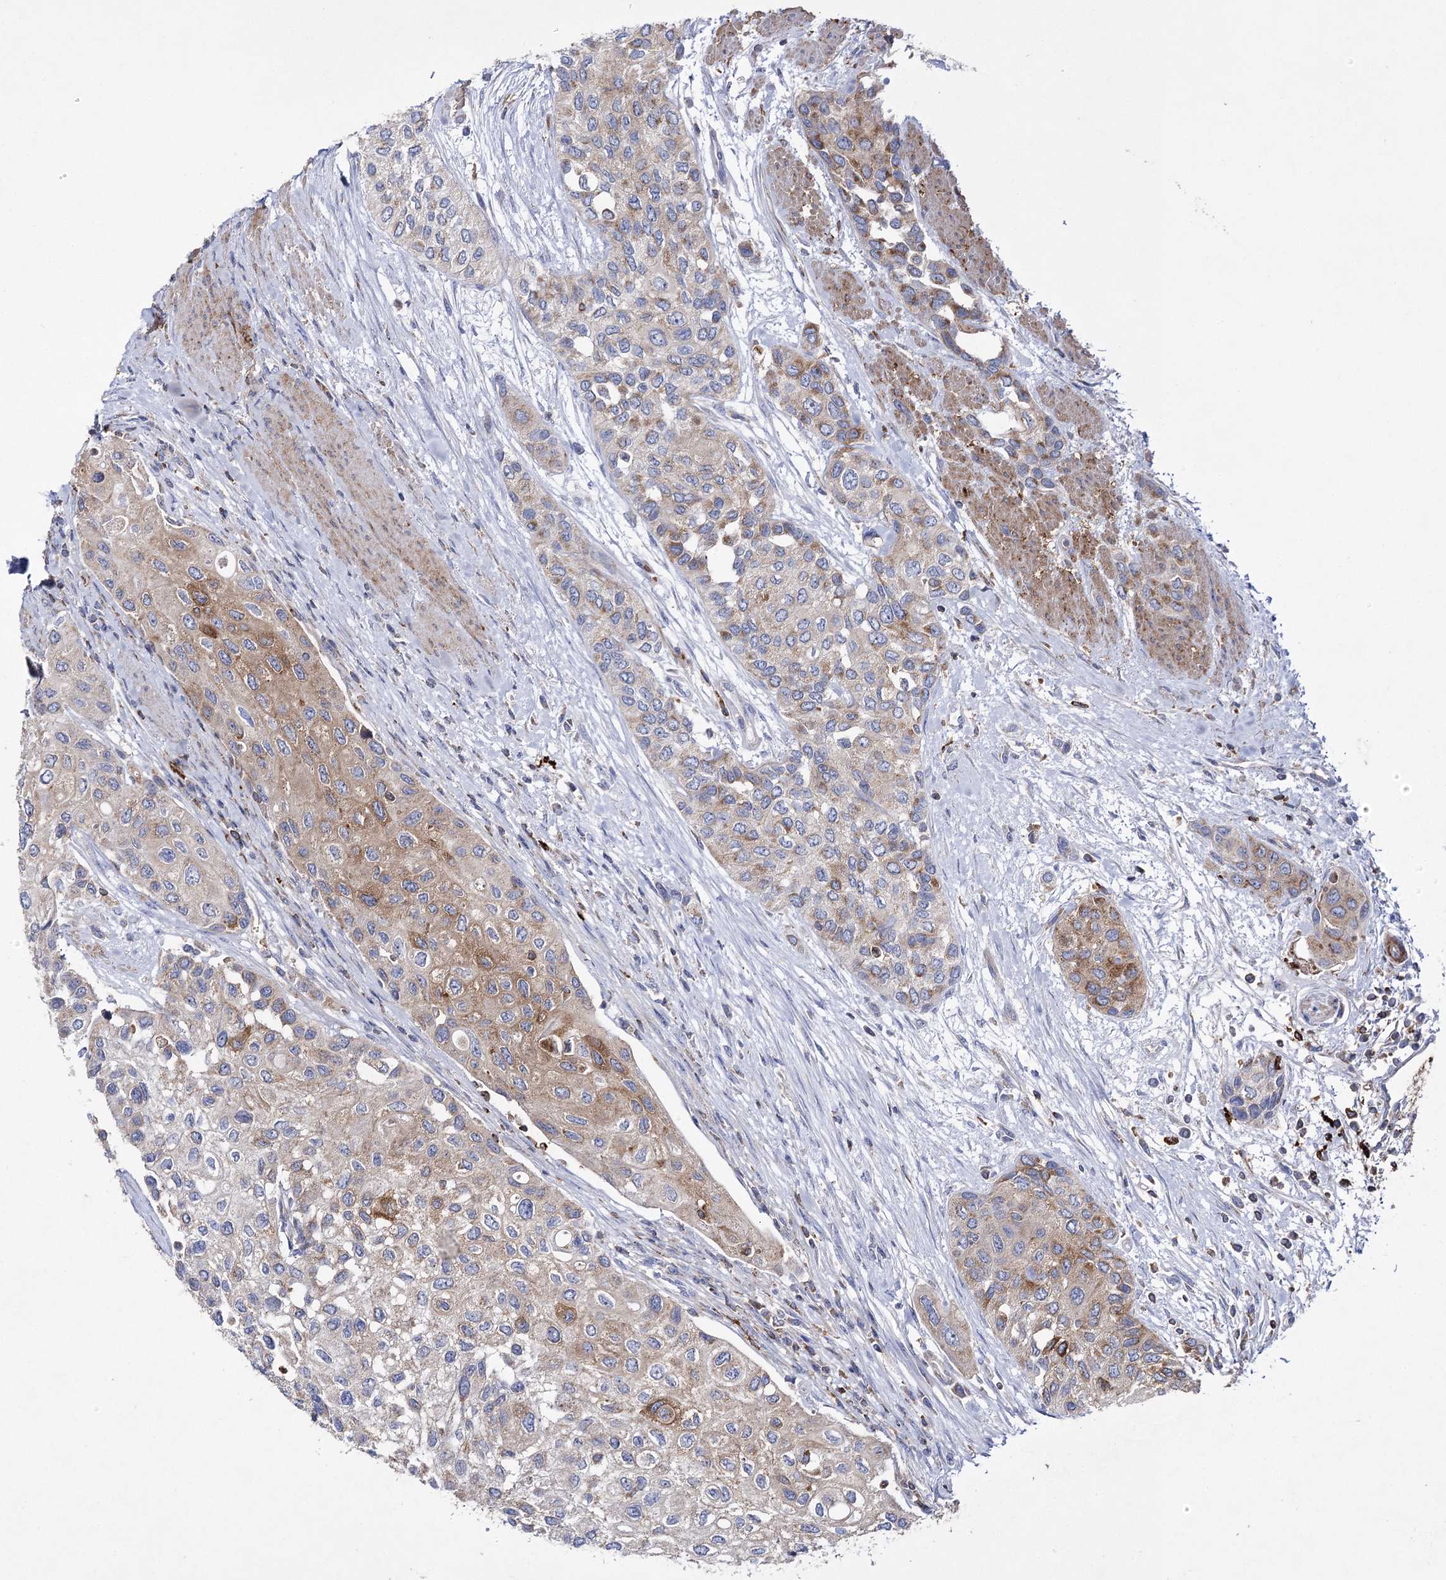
{"staining": {"intensity": "moderate", "quantity": "25%-75%", "location": "cytoplasmic/membranous"}, "tissue": "urothelial cancer", "cell_type": "Tumor cells", "image_type": "cancer", "snomed": [{"axis": "morphology", "description": "Normal tissue, NOS"}, {"axis": "morphology", "description": "Urothelial carcinoma, High grade"}, {"axis": "topography", "description": "Vascular tissue"}, {"axis": "topography", "description": "Urinary bladder"}], "caption": "The image exhibits a brown stain indicating the presence of a protein in the cytoplasmic/membranous of tumor cells in urothelial carcinoma (high-grade).", "gene": "COX15", "patient": {"sex": "female", "age": 56}}